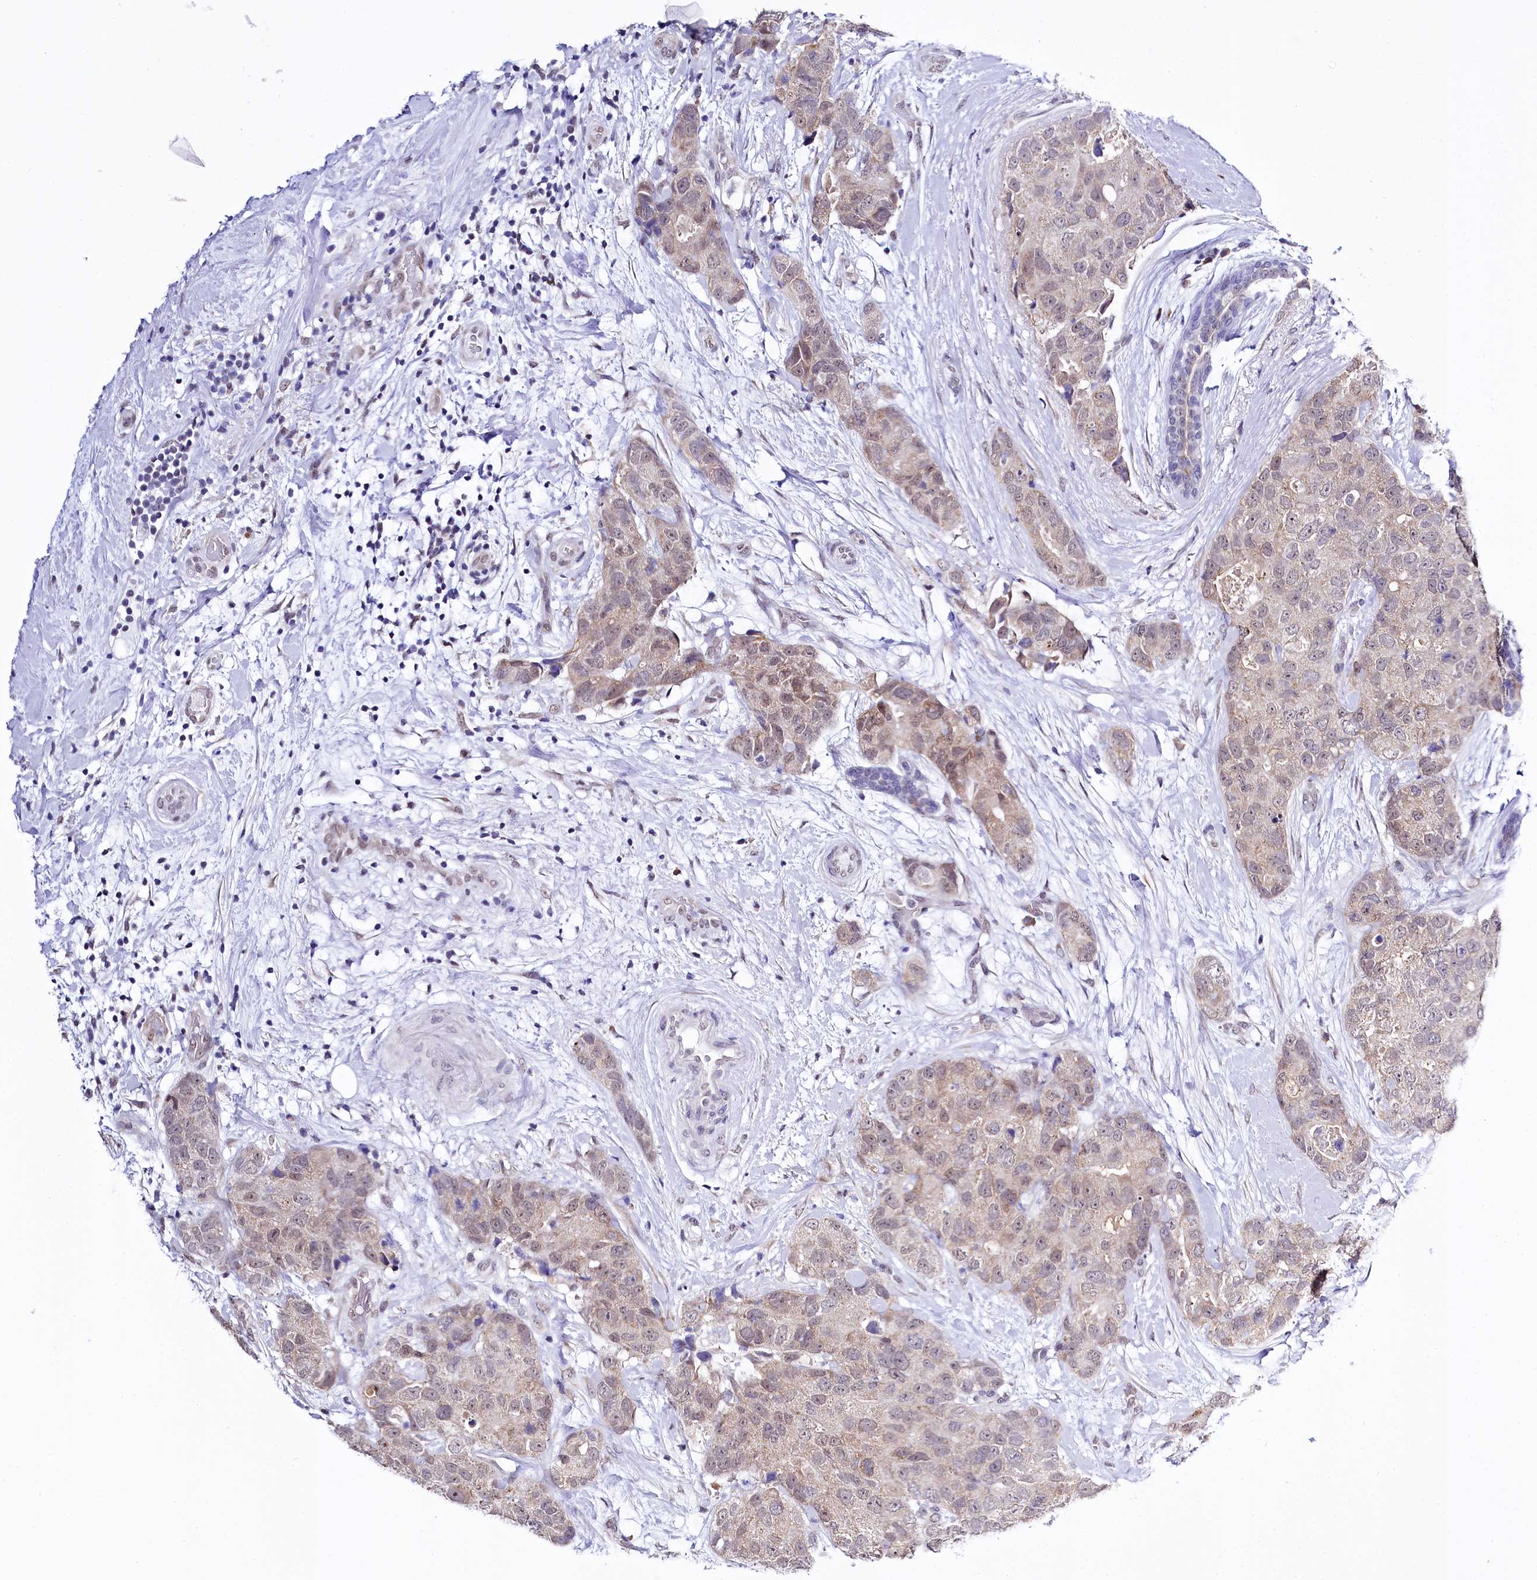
{"staining": {"intensity": "weak", "quantity": "25%-75%", "location": "cytoplasmic/membranous,nuclear"}, "tissue": "breast cancer", "cell_type": "Tumor cells", "image_type": "cancer", "snomed": [{"axis": "morphology", "description": "Duct carcinoma"}, {"axis": "topography", "description": "Breast"}], "caption": "Immunohistochemistry of breast infiltrating ductal carcinoma exhibits low levels of weak cytoplasmic/membranous and nuclear expression in about 25%-75% of tumor cells.", "gene": "SPATS2", "patient": {"sex": "female", "age": 62}}